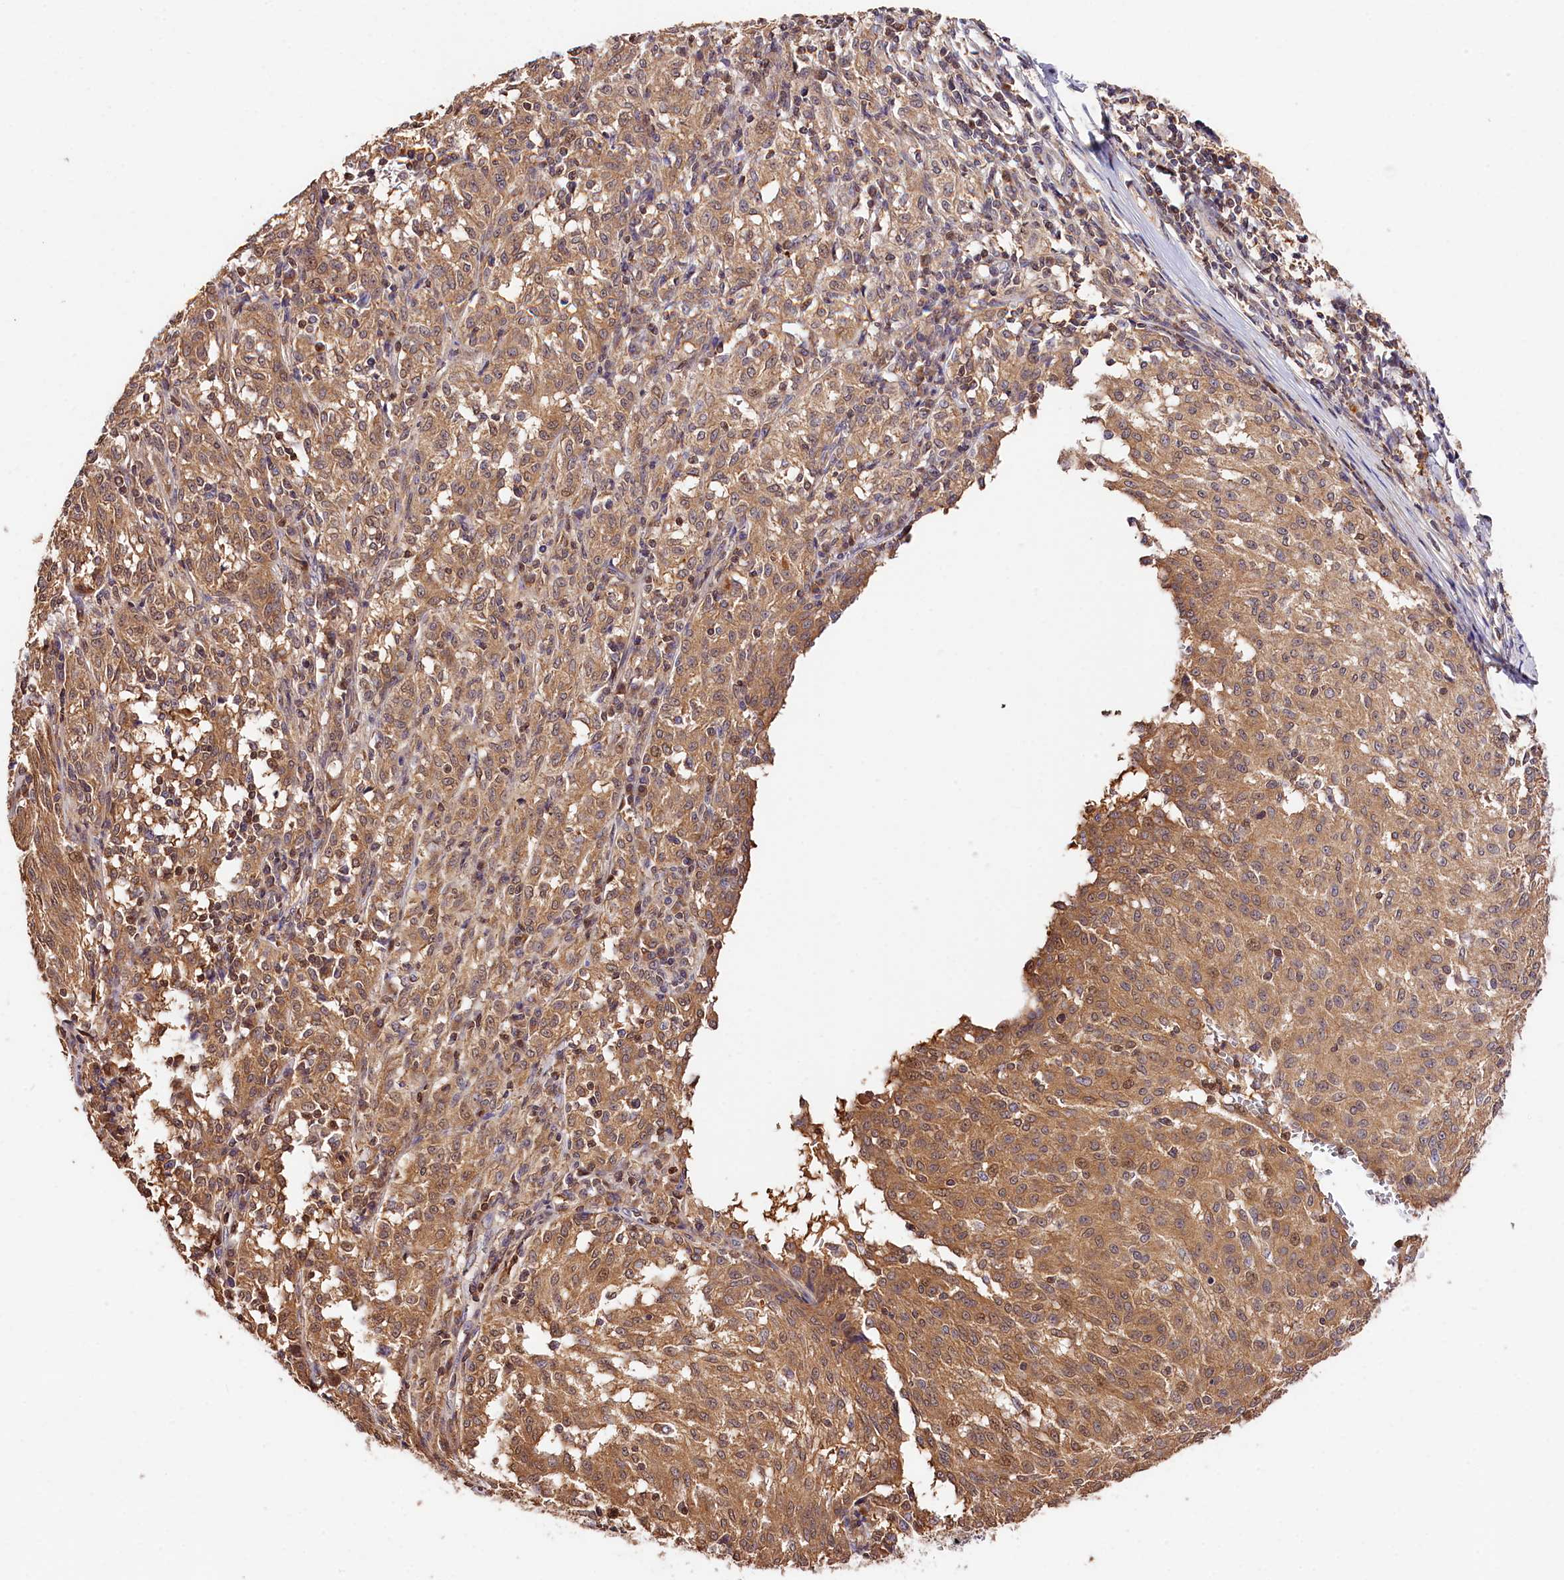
{"staining": {"intensity": "moderate", "quantity": ">75%", "location": "cytoplasmic/membranous"}, "tissue": "melanoma", "cell_type": "Tumor cells", "image_type": "cancer", "snomed": [{"axis": "morphology", "description": "Malignant melanoma, NOS"}, {"axis": "topography", "description": "Skin"}], "caption": "Protein expression analysis of melanoma shows moderate cytoplasmic/membranous staining in about >75% of tumor cells. (brown staining indicates protein expression, while blue staining denotes nuclei).", "gene": "KPTN", "patient": {"sex": "female", "age": 72}}